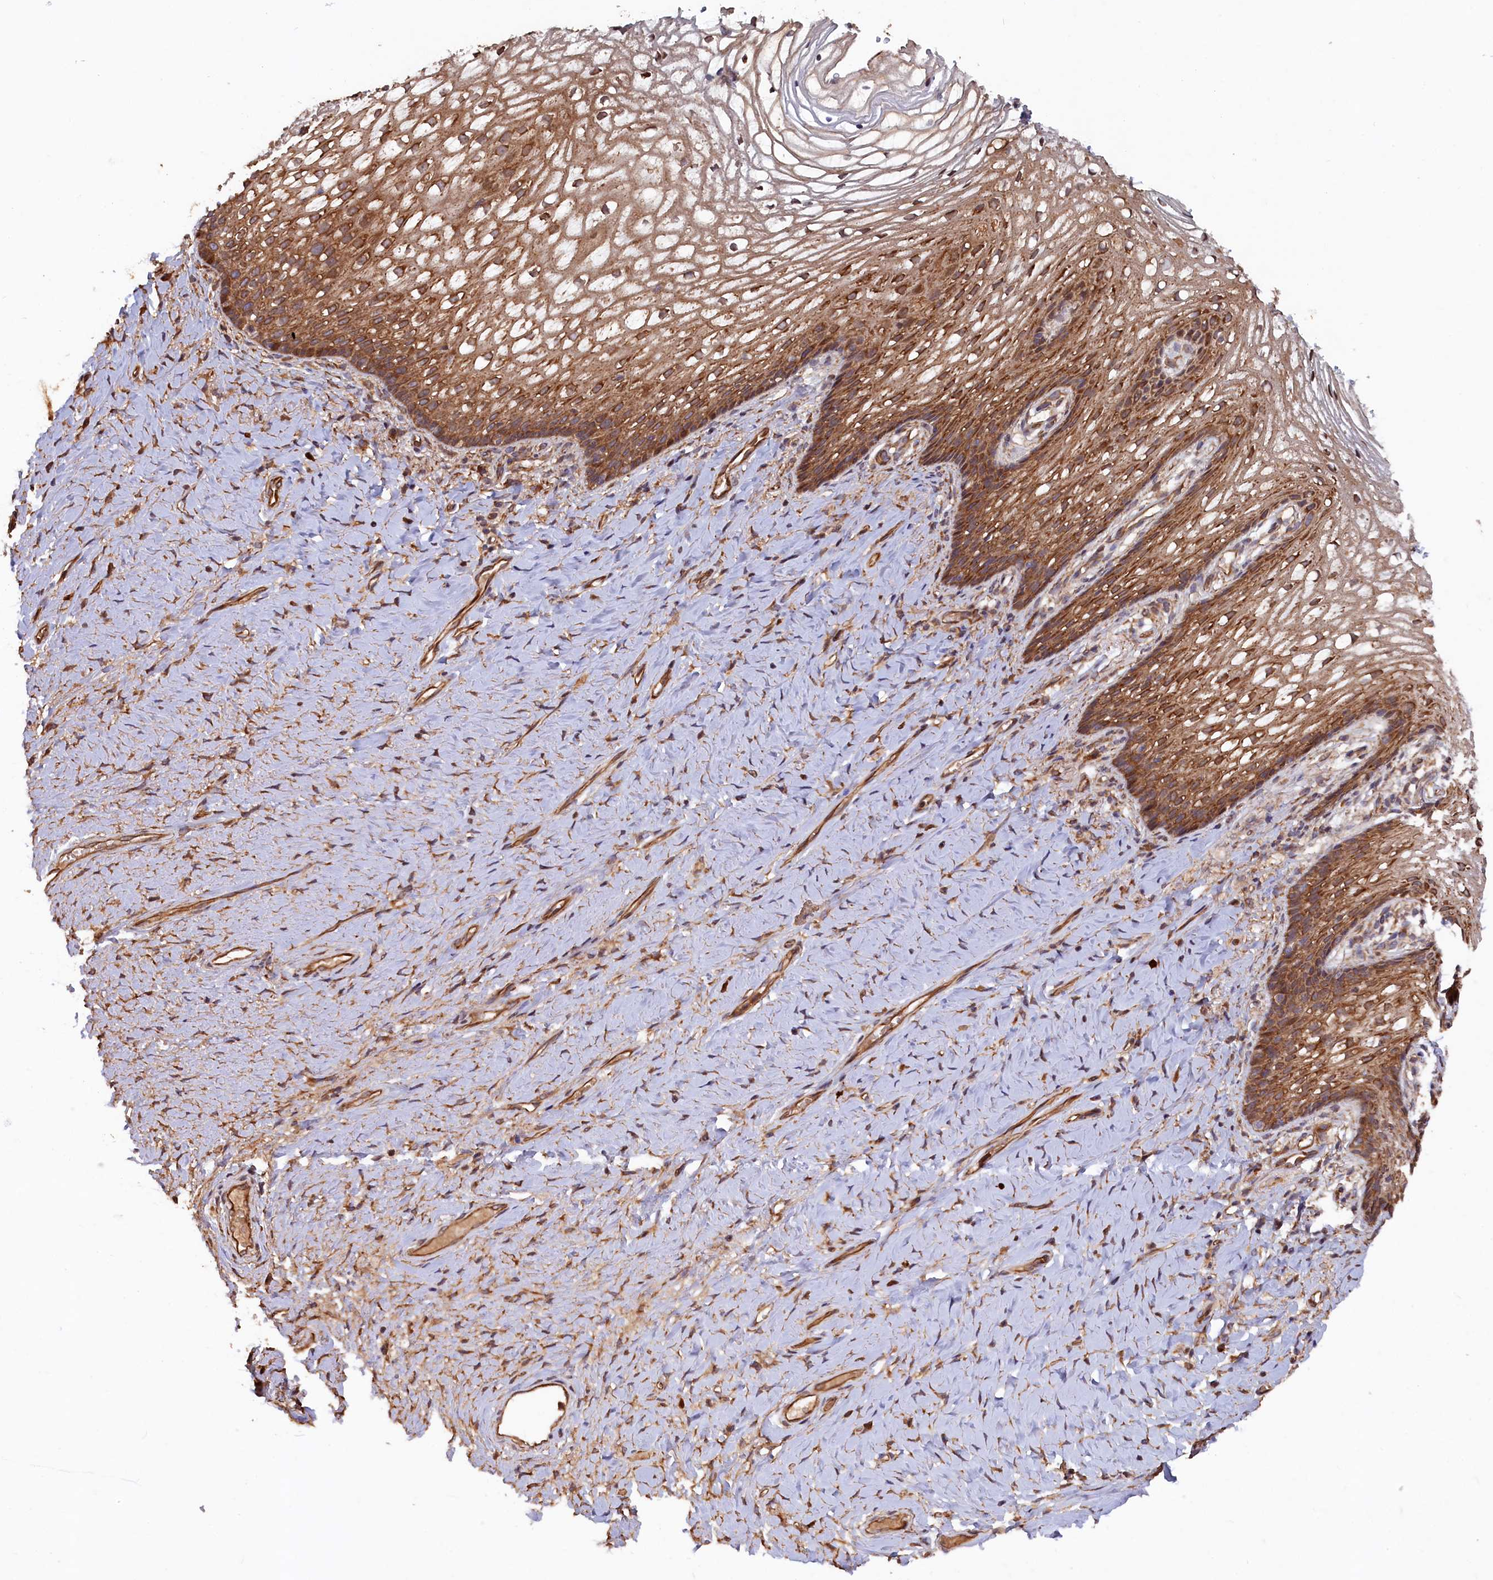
{"staining": {"intensity": "moderate", "quantity": ">75%", "location": "cytoplasmic/membranous"}, "tissue": "vagina", "cell_type": "Squamous epithelial cells", "image_type": "normal", "snomed": [{"axis": "morphology", "description": "Normal tissue, NOS"}, {"axis": "topography", "description": "Vagina"}], "caption": "Immunohistochemical staining of benign human vagina reveals medium levels of moderate cytoplasmic/membranous positivity in approximately >75% of squamous epithelial cells. (DAB IHC, brown staining for protein, blue staining for nuclei).", "gene": "GREB1L", "patient": {"sex": "female", "age": 60}}